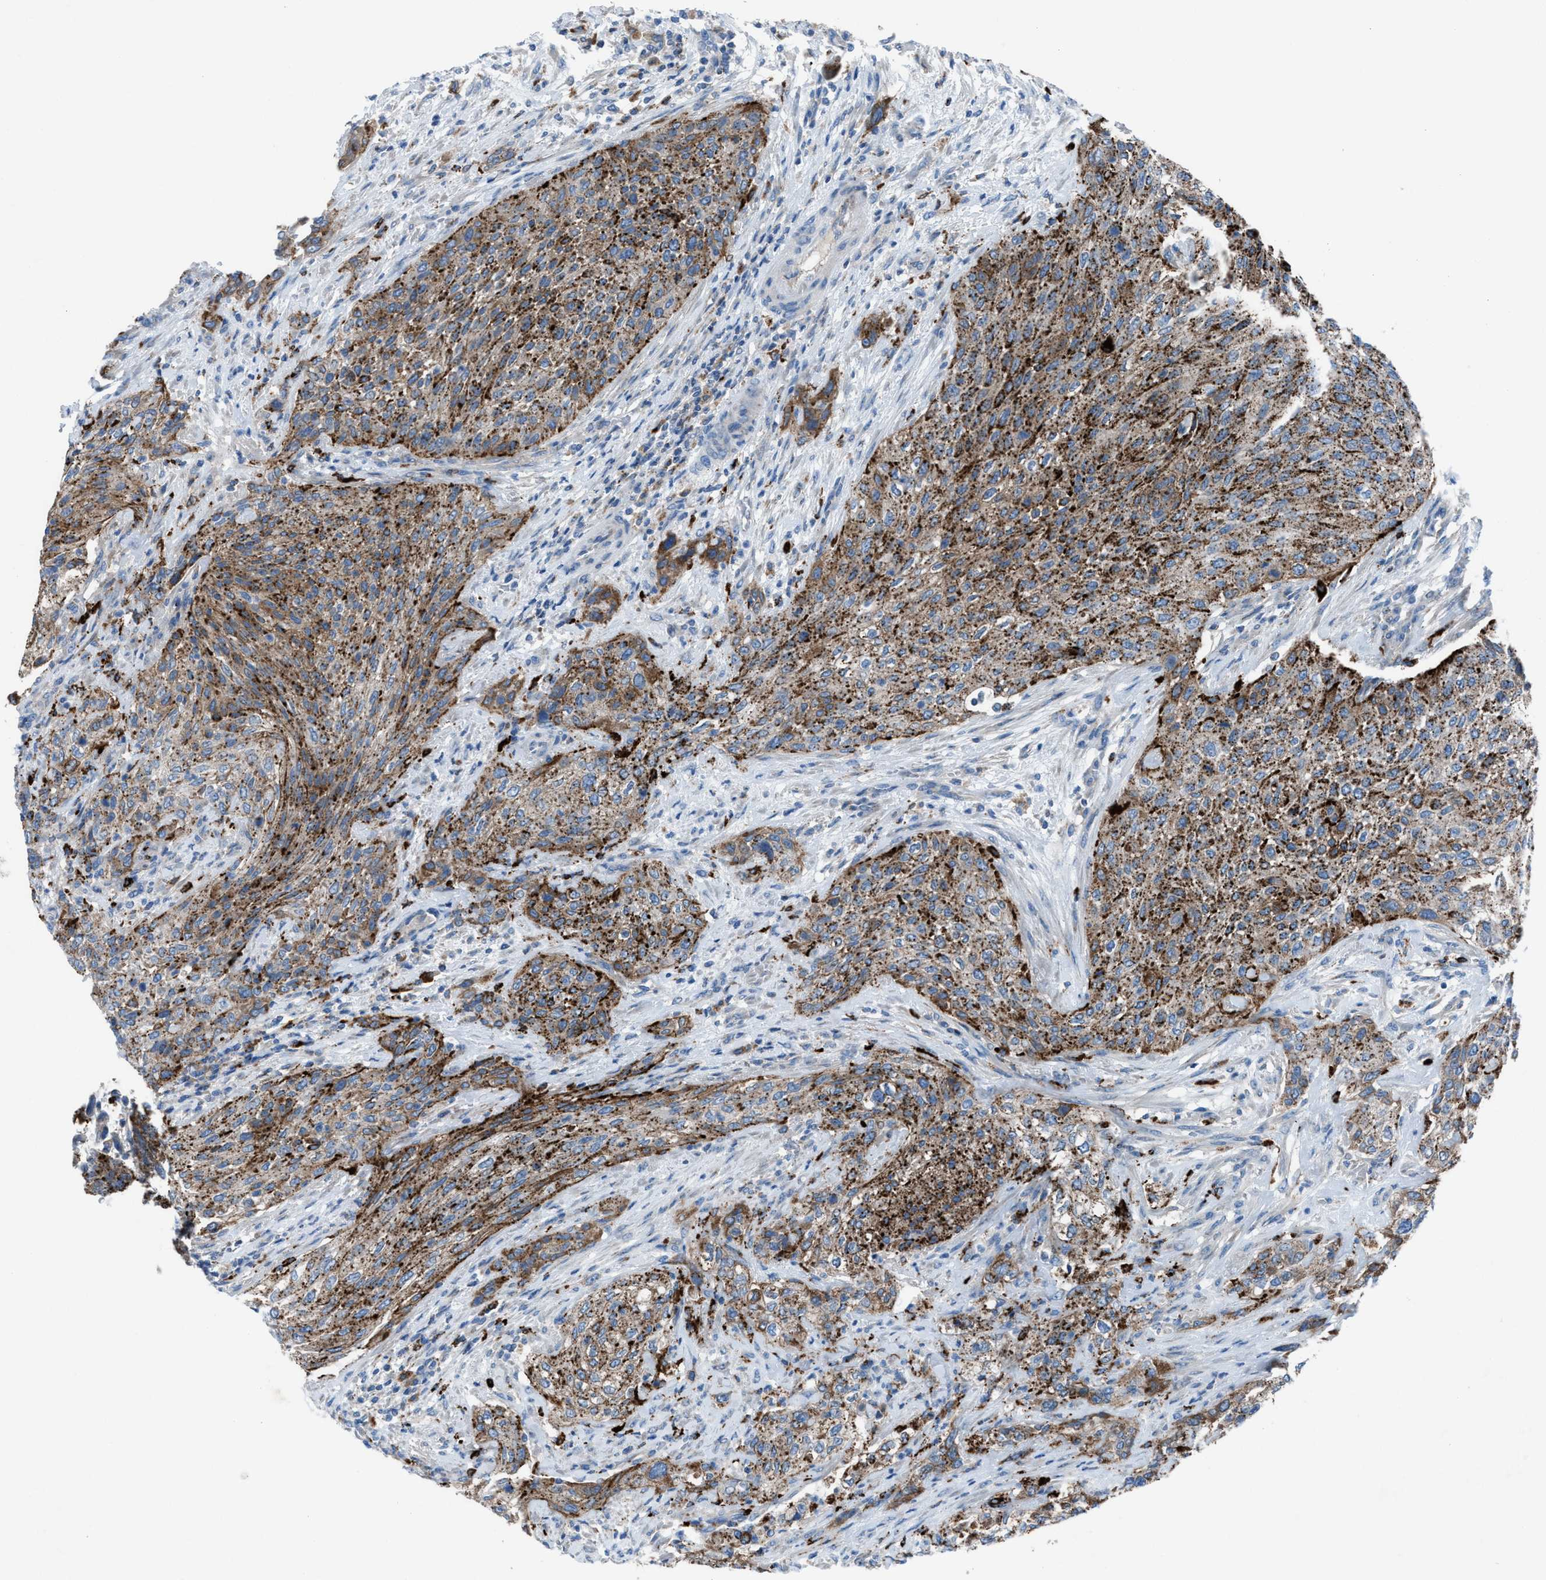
{"staining": {"intensity": "strong", "quantity": ">75%", "location": "cytoplasmic/membranous"}, "tissue": "urothelial cancer", "cell_type": "Tumor cells", "image_type": "cancer", "snomed": [{"axis": "morphology", "description": "Urothelial carcinoma, Low grade"}, {"axis": "morphology", "description": "Urothelial carcinoma, High grade"}, {"axis": "topography", "description": "Urinary bladder"}], "caption": "A high amount of strong cytoplasmic/membranous staining is present in about >75% of tumor cells in high-grade urothelial carcinoma tissue. (DAB (3,3'-diaminobenzidine) IHC, brown staining for protein, blue staining for nuclei).", "gene": "CD1B", "patient": {"sex": "male", "age": 35}}